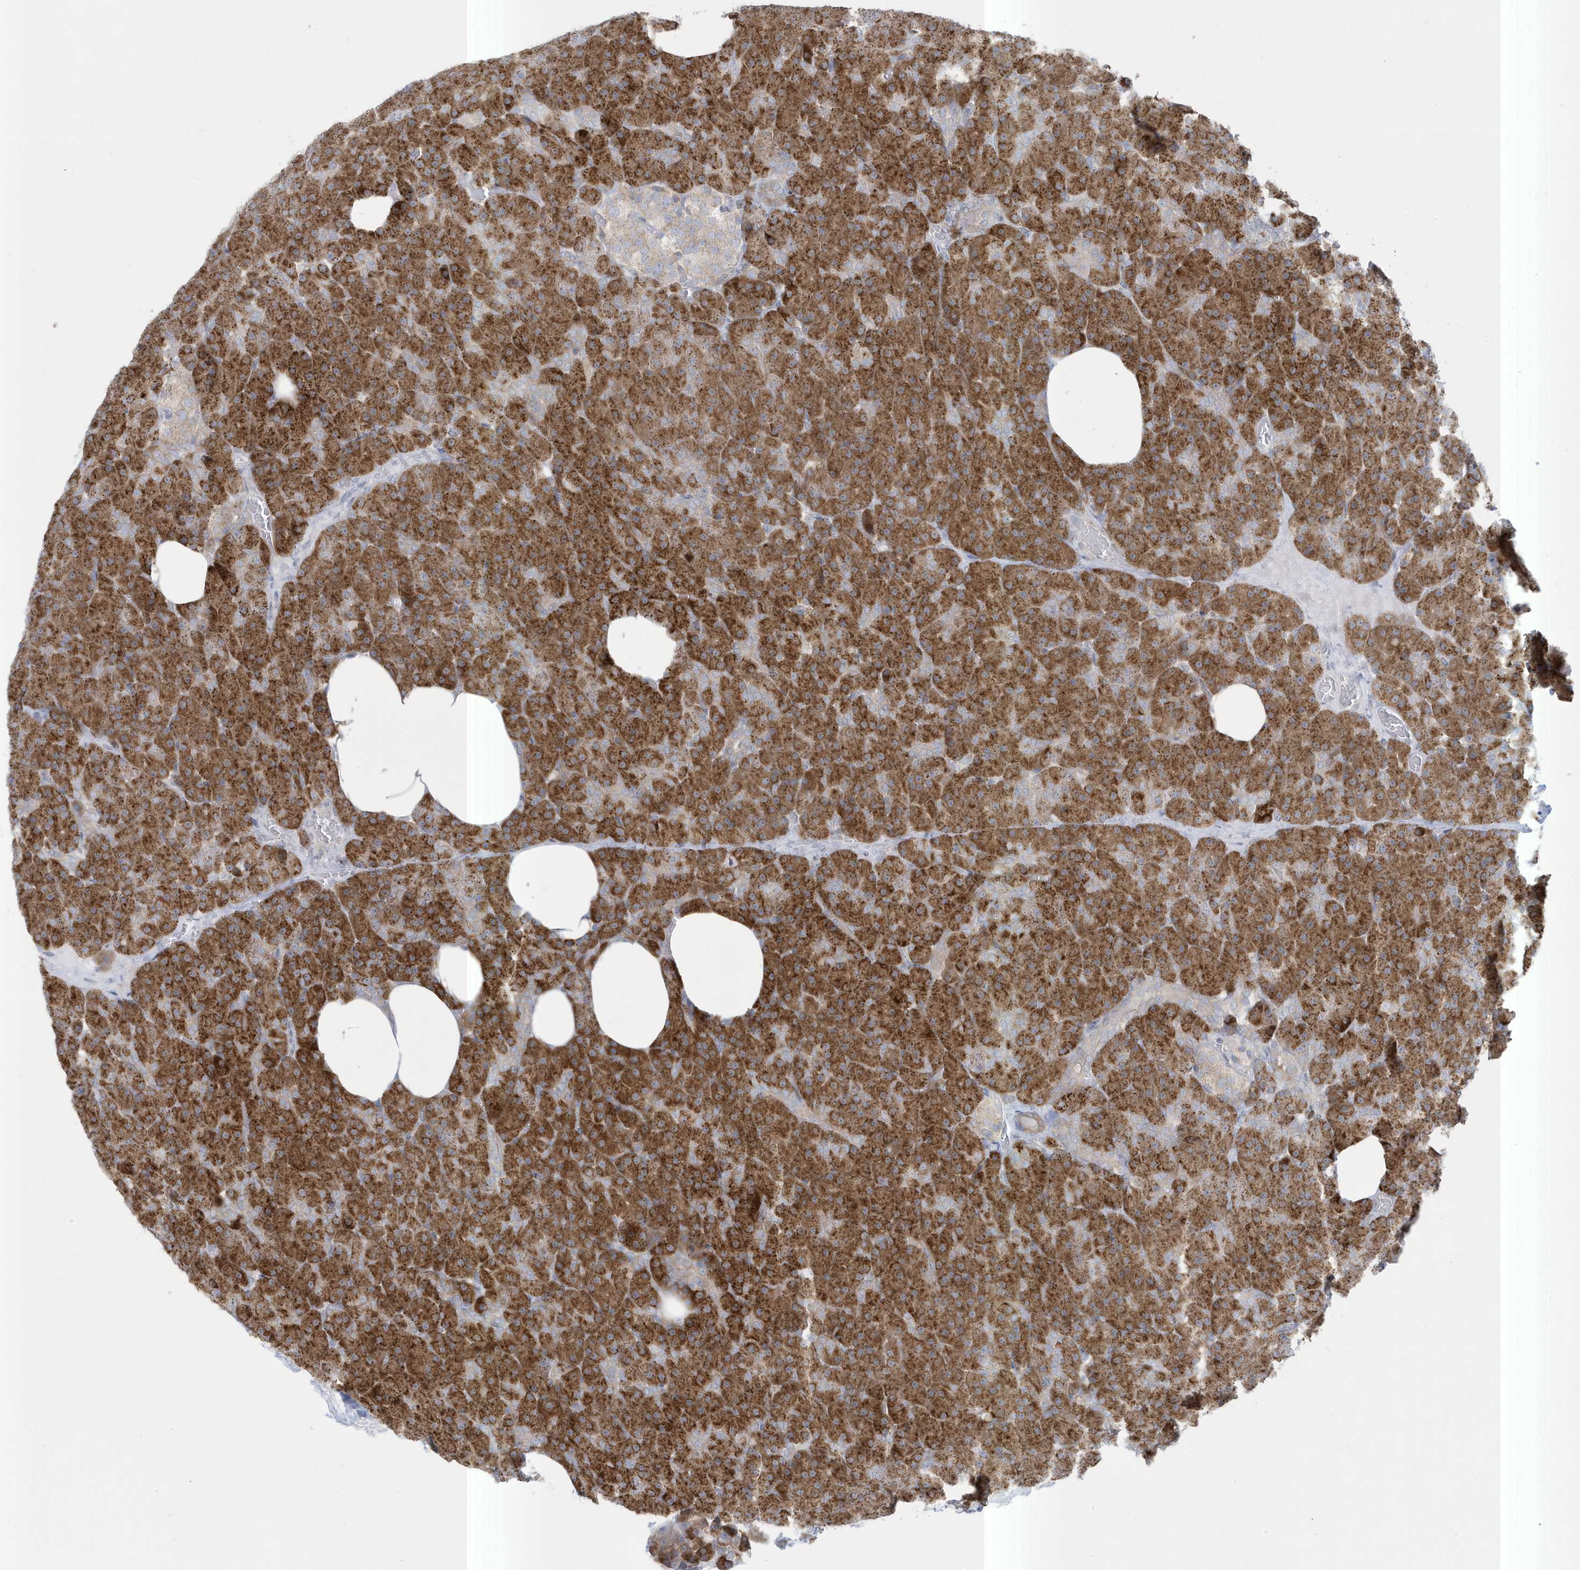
{"staining": {"intensity": "strong", "quantity": "25%-75%", "location": "cytoplasmic/membranous"}, "tissue": "pancreas", "cell_type": "Exocrine glandular cells", "image_type": "normal", "snomed": [{"axis": "morphology", "description": "Normal tissue, NOS"}, {"axis": "morphology", "description": "Carcinoid, malignant, NOS"}, {"axis": "topography", "description": "Pancreas"}], "caption": "Immunohistochemistry (IHC) of unremarkable human pancreas demonstrates high levels of strong cytoplasmic/membranous positivity in approximately 25%-75% of exocrine glandular cells.", "gene": "SLAMF9", "patient": {"sex": "female", "age": 35}}